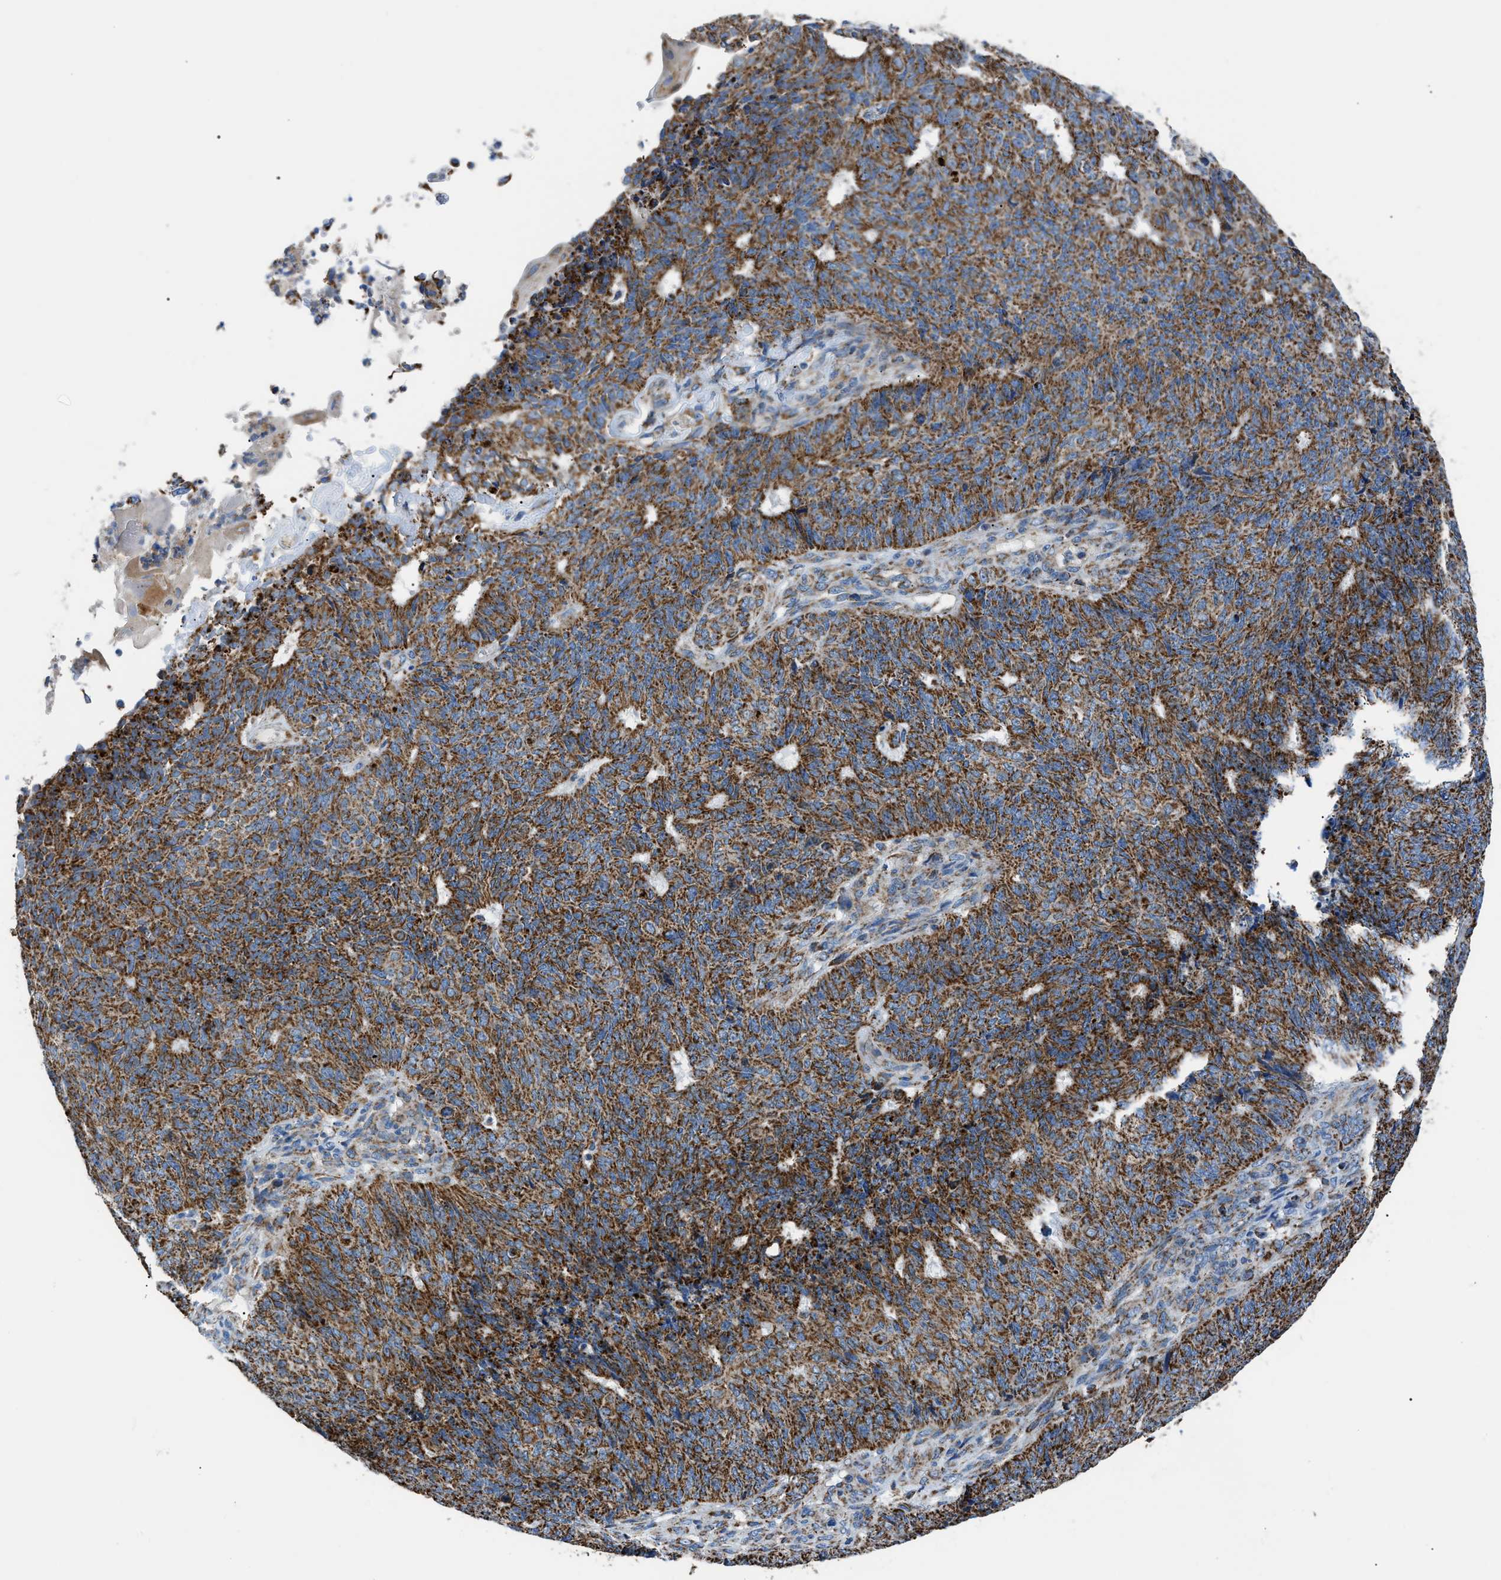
{"staining": {"intensity": "strong", "quantity": ">75%", "location": "cytoplasmic/membranous"}, "tissue": "endometrial cancer", "cell_type": "Tumor cells", "image_type": "cancer", "snomed": [{"axis": "morphology", "description": "Adenocarcinoma, NOS"}, {"axis": "topography", "description": "Endometrium"}], "caption": "The immunohistochemical stain labels strong cytoplasmic/membranous staining in tumor cells of adenocarcinoma (endometrial) tissue. (IHC, brightfield microscopy, high magnification).", "gene": "PHB2", "patient": {"sex": "female", "age": 32}}